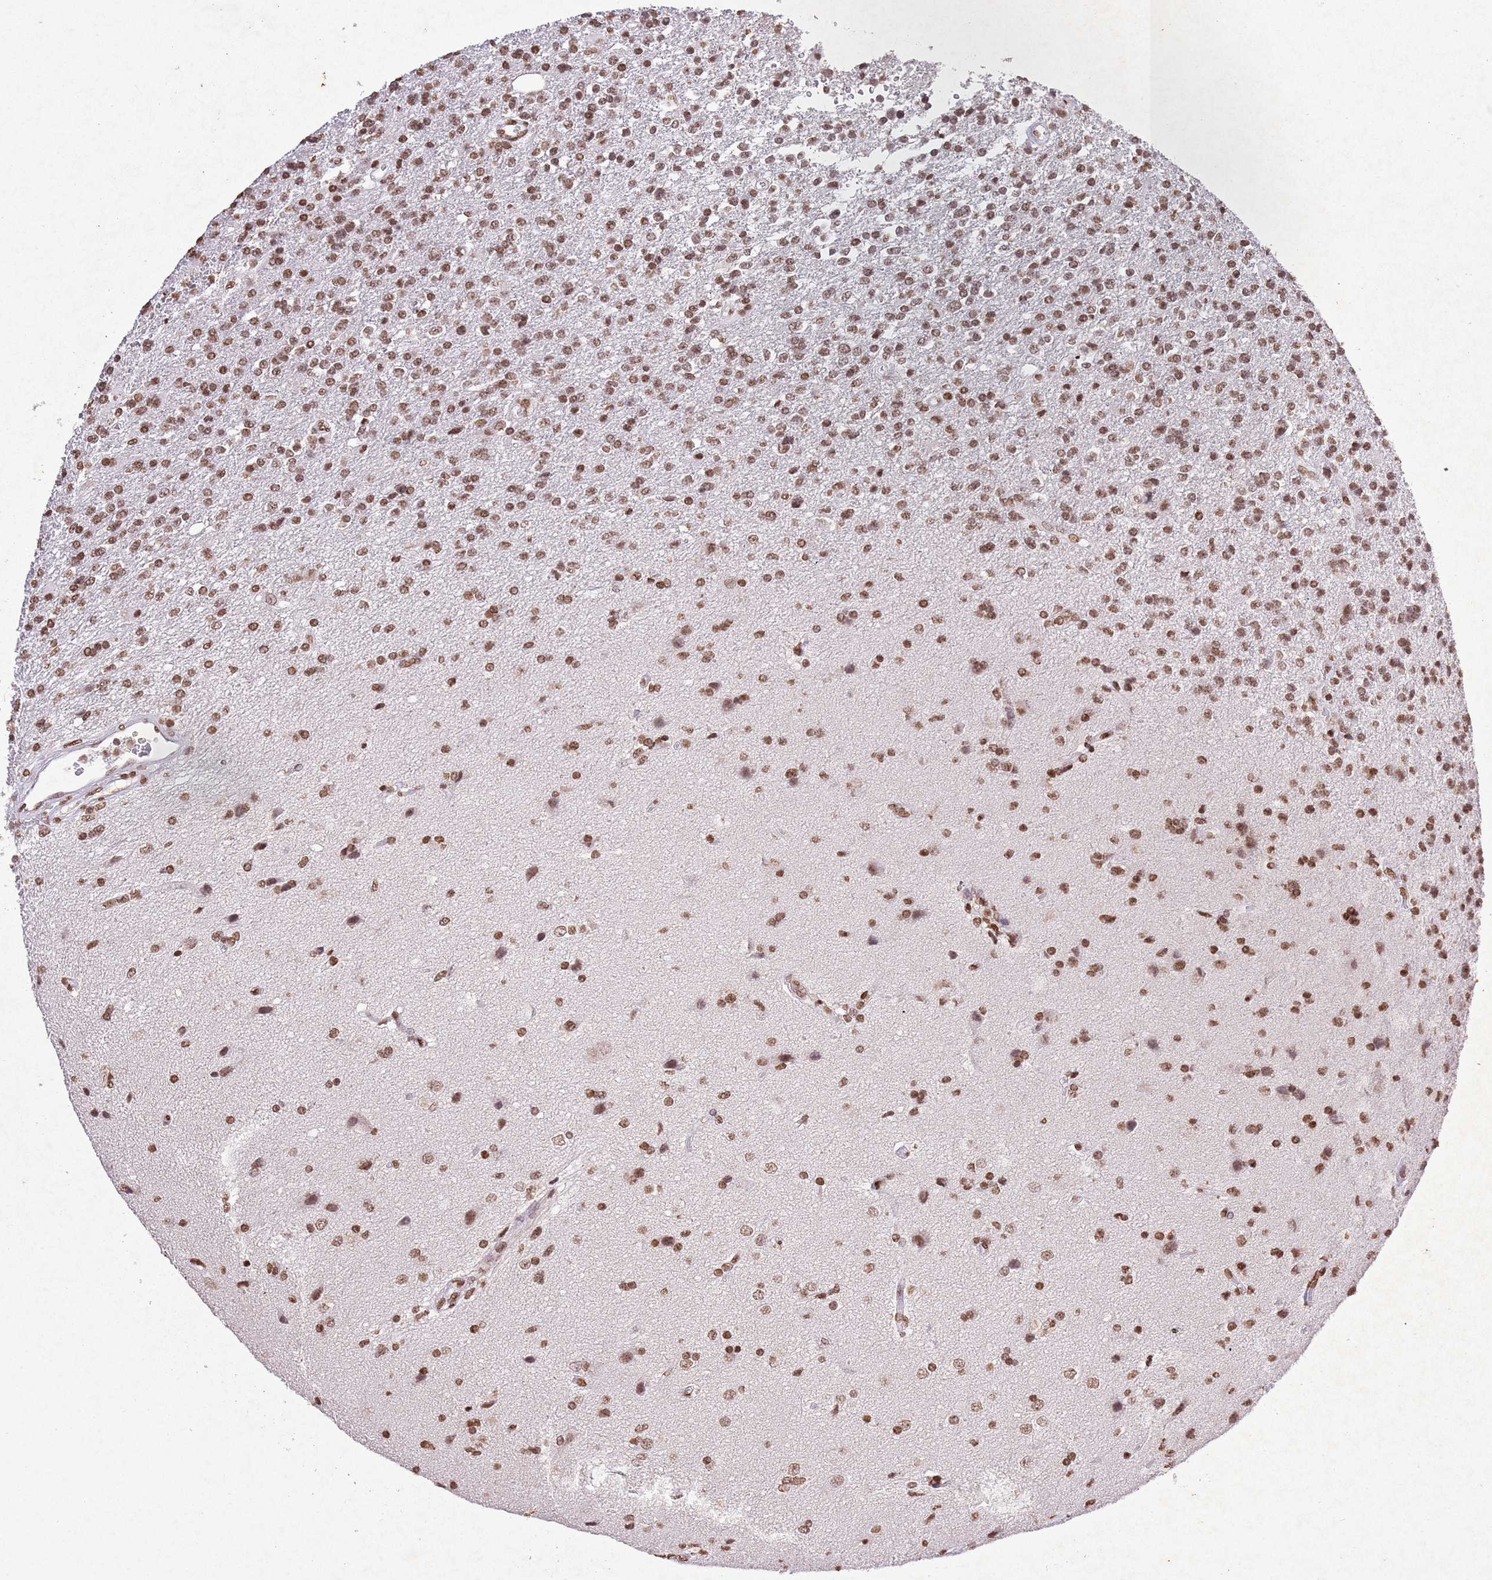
{"staining": {"intensity": "moderate", "quantity": ">75%", "location": "nuclear"}, "tissue": "glioma", "cell_type": "Tumor cells", "image_type": "cancer", "snomed": [{"axis": "morphology", "description": "Glioma, malignant, High grade"}, {"axis": "topography", "description": "Brain"}], "caption": "Glioma stained with a protein marker reveals moderate staining in tumor cells.", "gene": "BMAL1", "patient": {"sex": "male", "age": 56}}